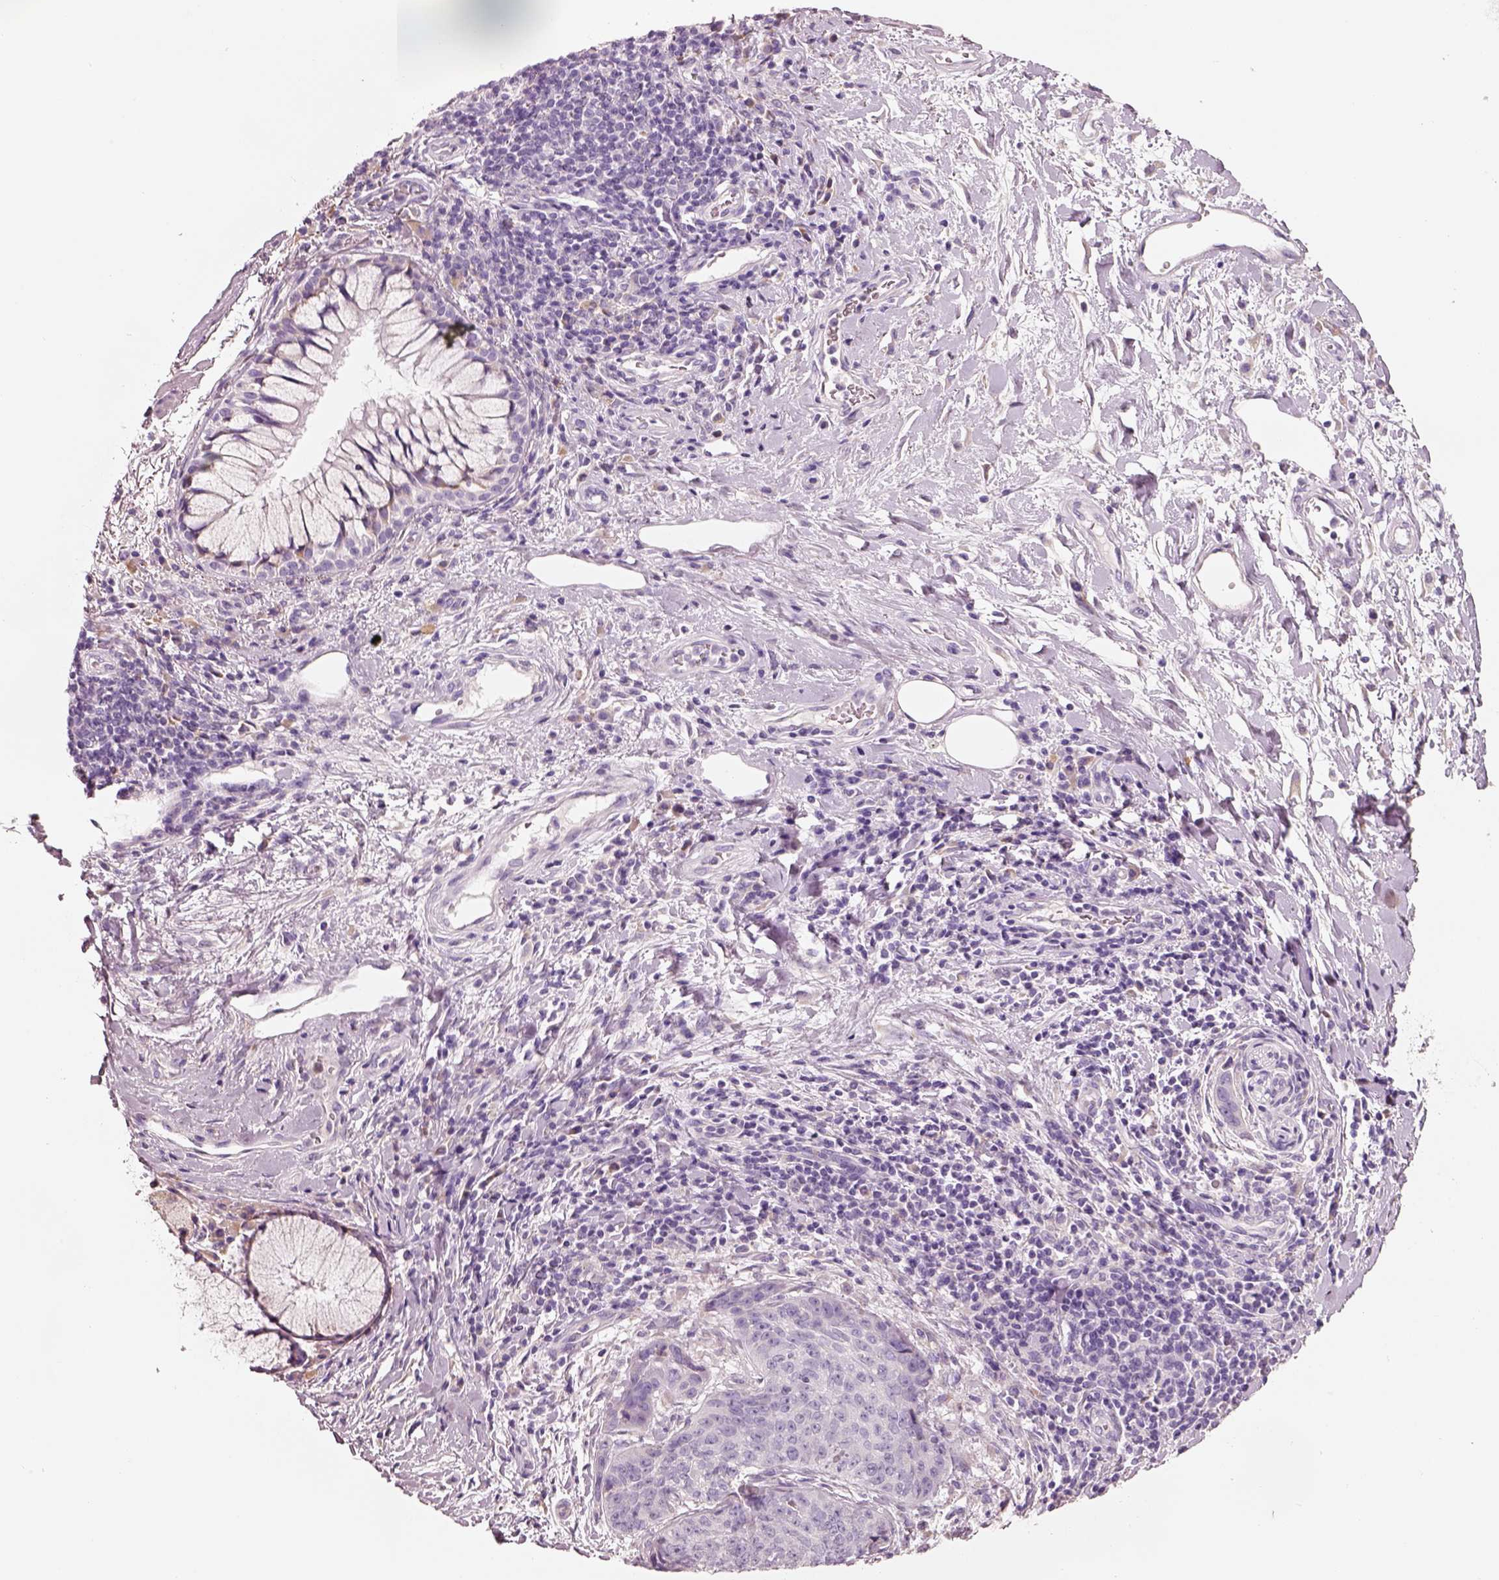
{"staining": {"intensity": "negative", "quantity": "none", "location": "none"}, "tissue": "lung cancer", "cell_type": "Tumor cells", "image_type": "cancer", "snomed": [{"axis": "morphology", "description": "Normal tissue, NOS"}, {"axis": "morphology", "description": "Squamous cell carcinoma, NOS"}, {"axis": "topography", "description": "Bronchus"}, {"axis": "topography", "description": "Lung"}], "caption": "The IHC image has no significant expression in tumor cells of lung squamous cell carcinoma tissue.", "gene": "PNOC", "patient": {"sex": "male", "age": 64}}